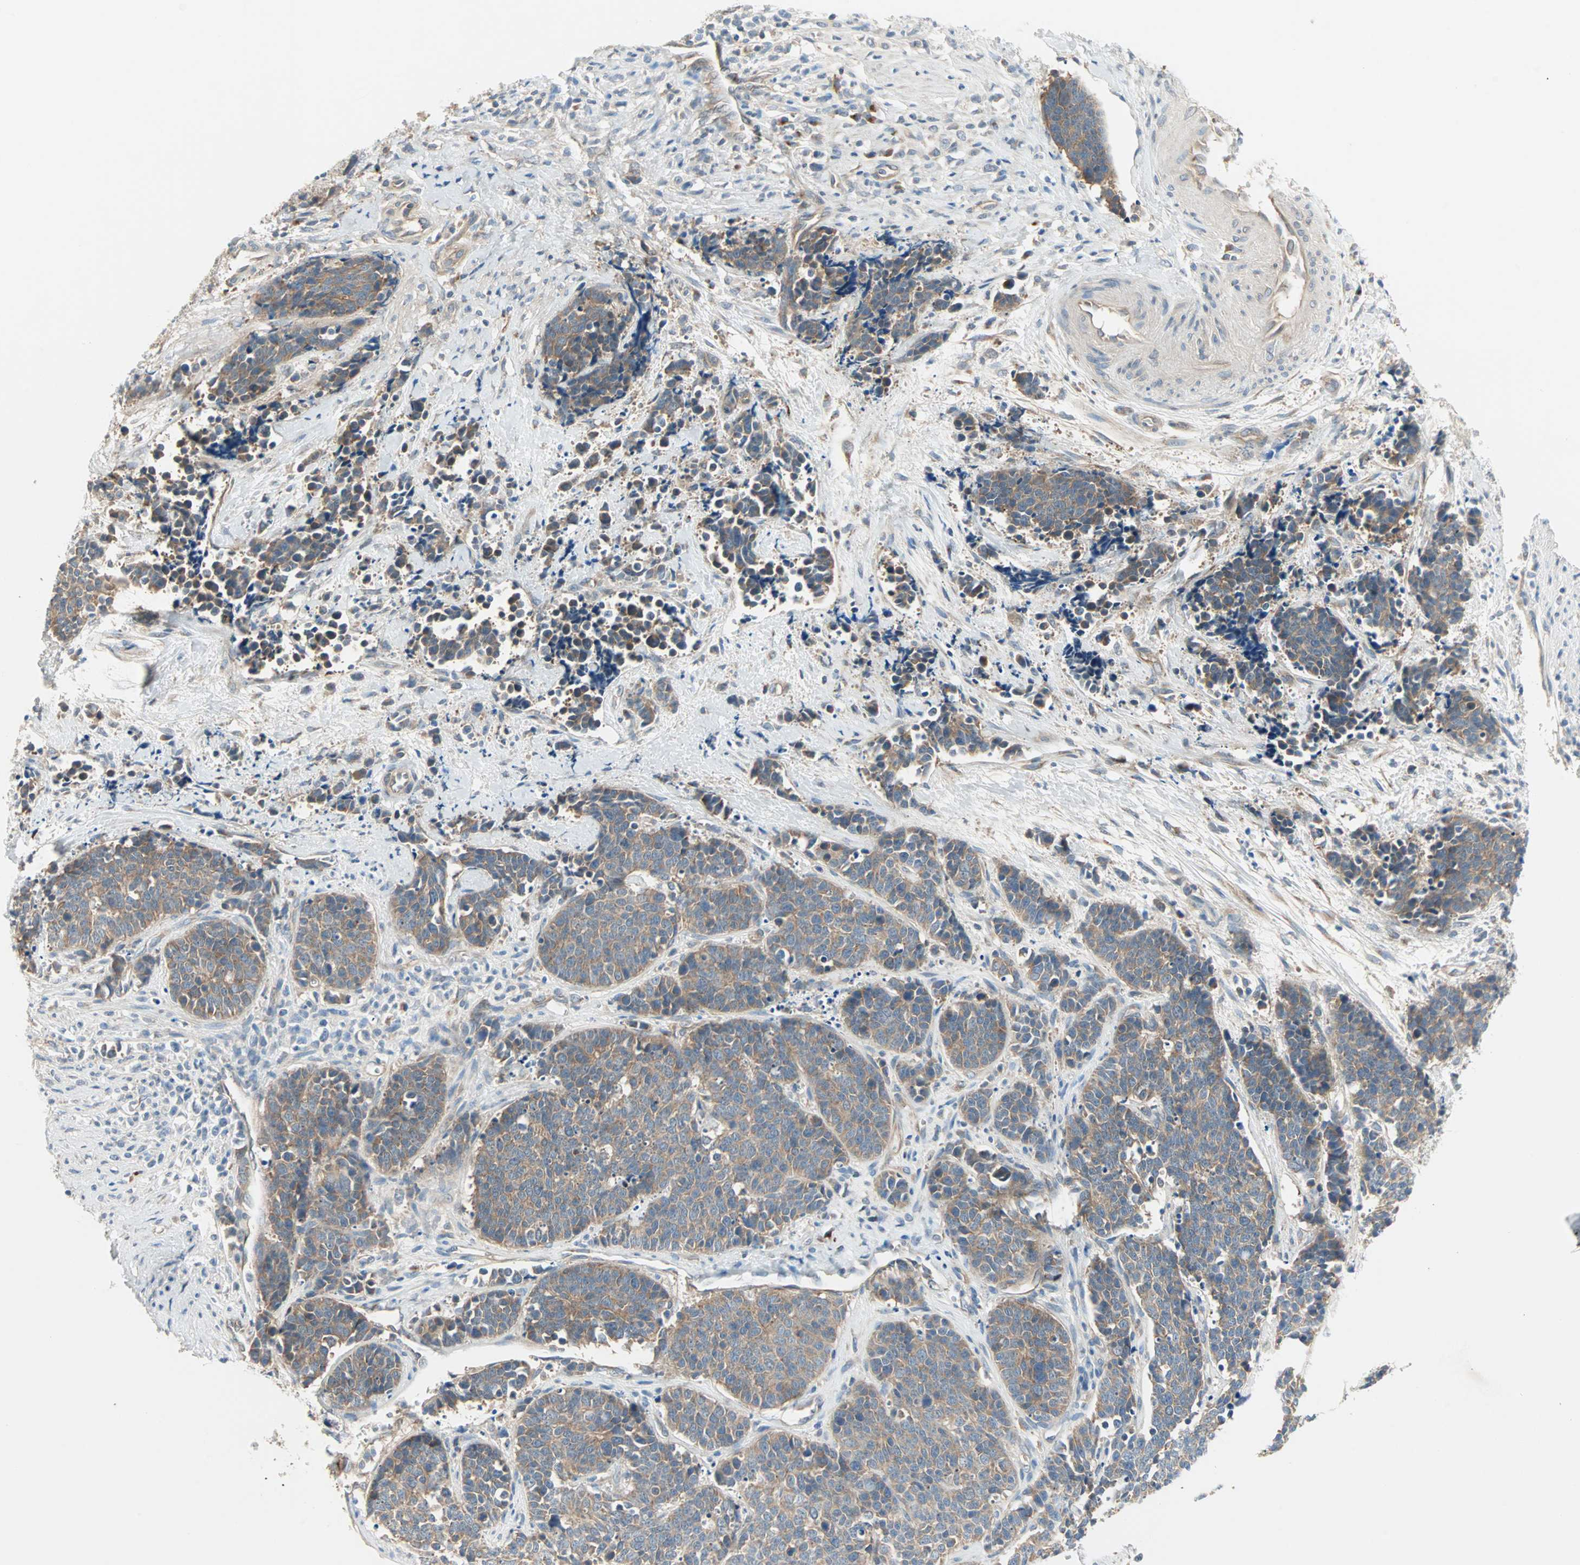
{"staining": {"intensity": "weak", "quantity": ">75%", "location": "cytoplasmic/membranous"}, "tissue": "cervical cancer", "cell_type": "Tumor cells", "image_type": "cancer", "snomed": [{"axis": "morphology", "description": "Squamous cell carcinoma, NOS"}, {"axis": "topography", "description": "Cervix"}], "caption": "Immunohistochemical staining of human cervical cancer exhibits weak cytoplasmic/membranous protein positivity in approximately >75% of tumor cells.", "gene": "PDE8A", "patient": {"sex": "female", "age": 35}}